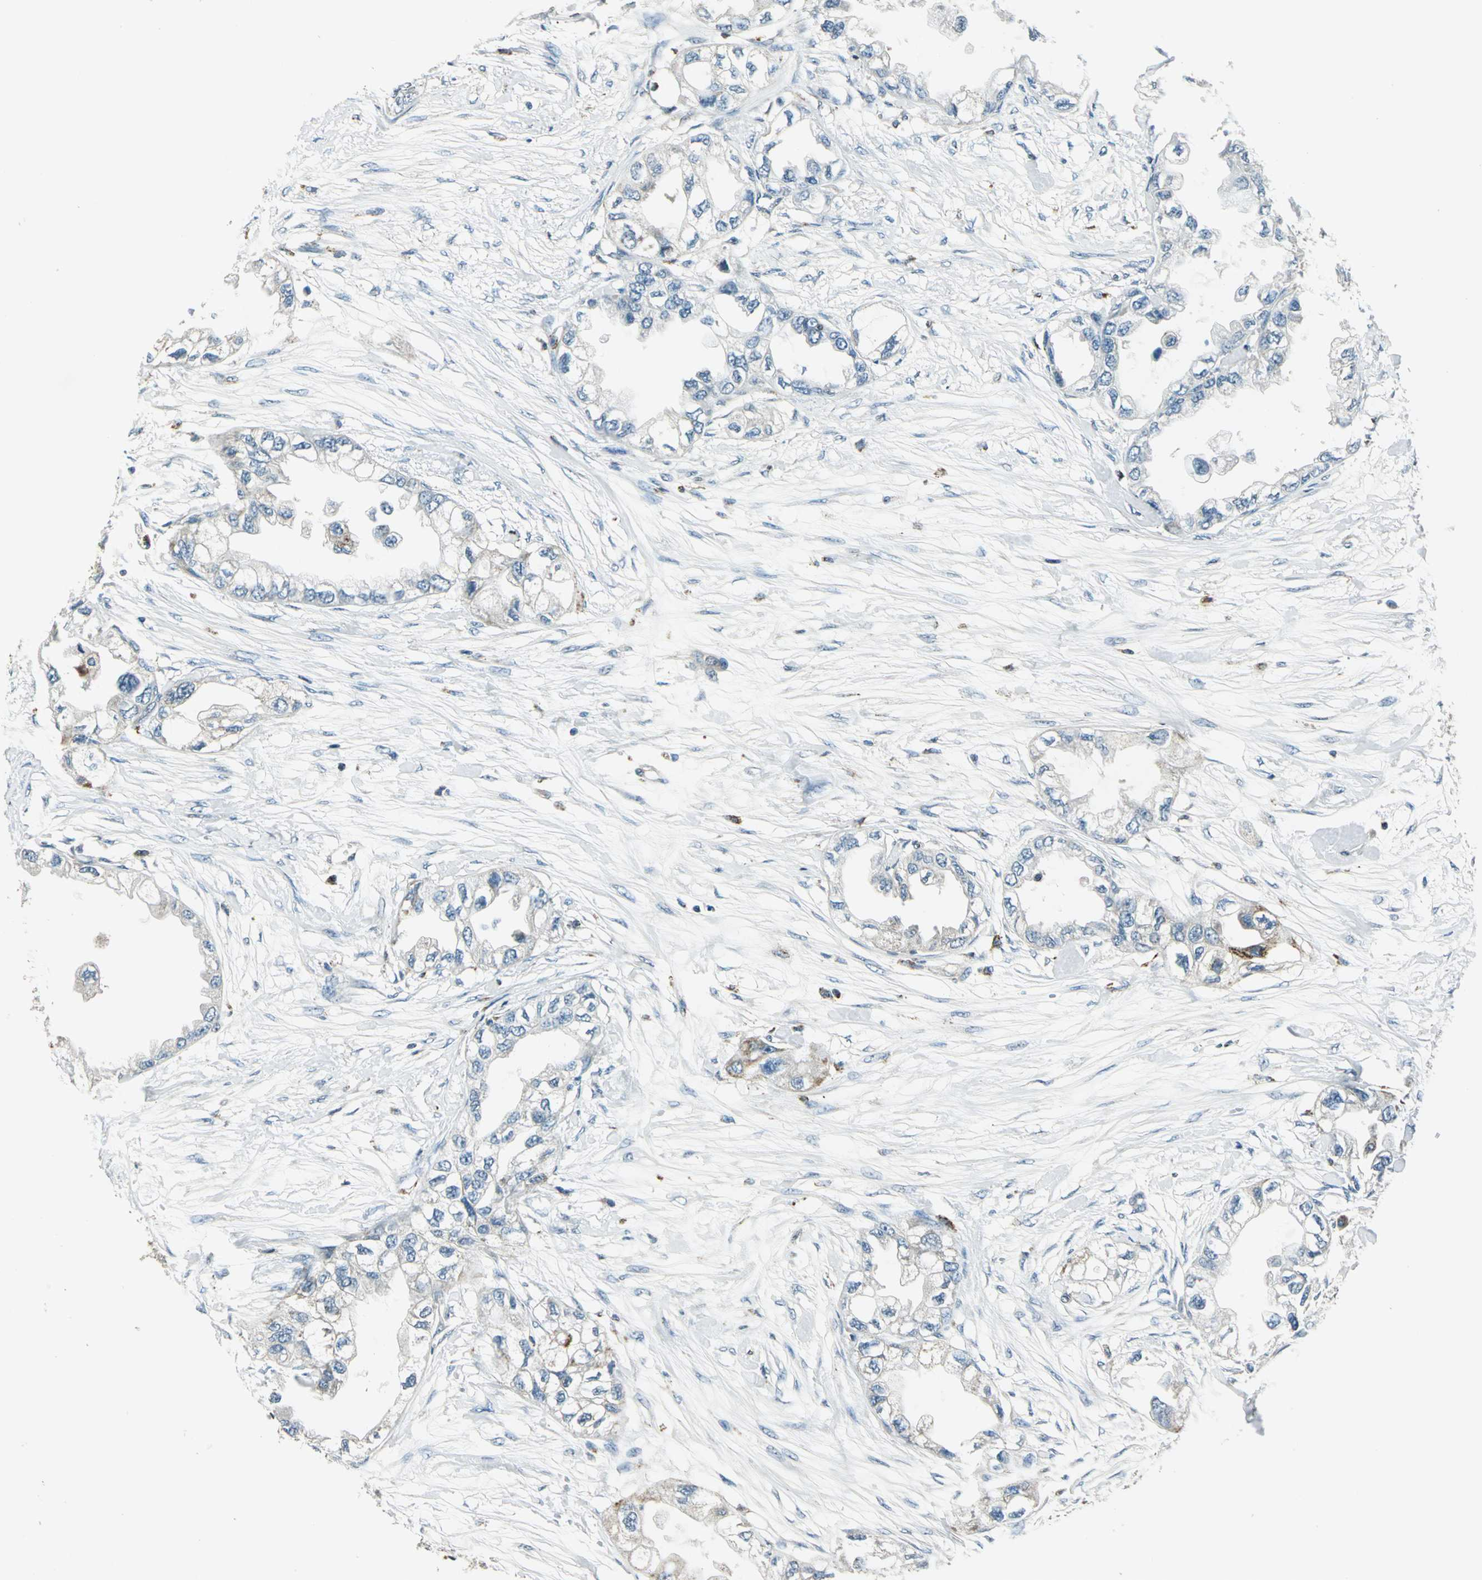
{"staining": {"intensity": "weak", "quantity": "25%-75%", "location": "cytoplasmic/membranous"}, "tissue": "endometrial cancer", "cell_type": "Tumor cells", "image_type": "cancer", "snomed": [{"axis": "morphology", "description": "Adenocarcinoma, NOS"}, {"axis": "topography", "description": "Endometrium"}], "caption": "High-magnification brightfield microscopy of endometrial adenocarcinoma stained with DAB (3,3'-diaminobenzidine) (brown) and counterstained with hematoxylin (blue). tumor cells exhibit weak cytoplasmic/membranous staining is identified in about25%-75% of cells. (IHC, brightfield microscopy, high magnification).", "gene": "NUDT2", "patient": {"sex": "female", "age": 67}}